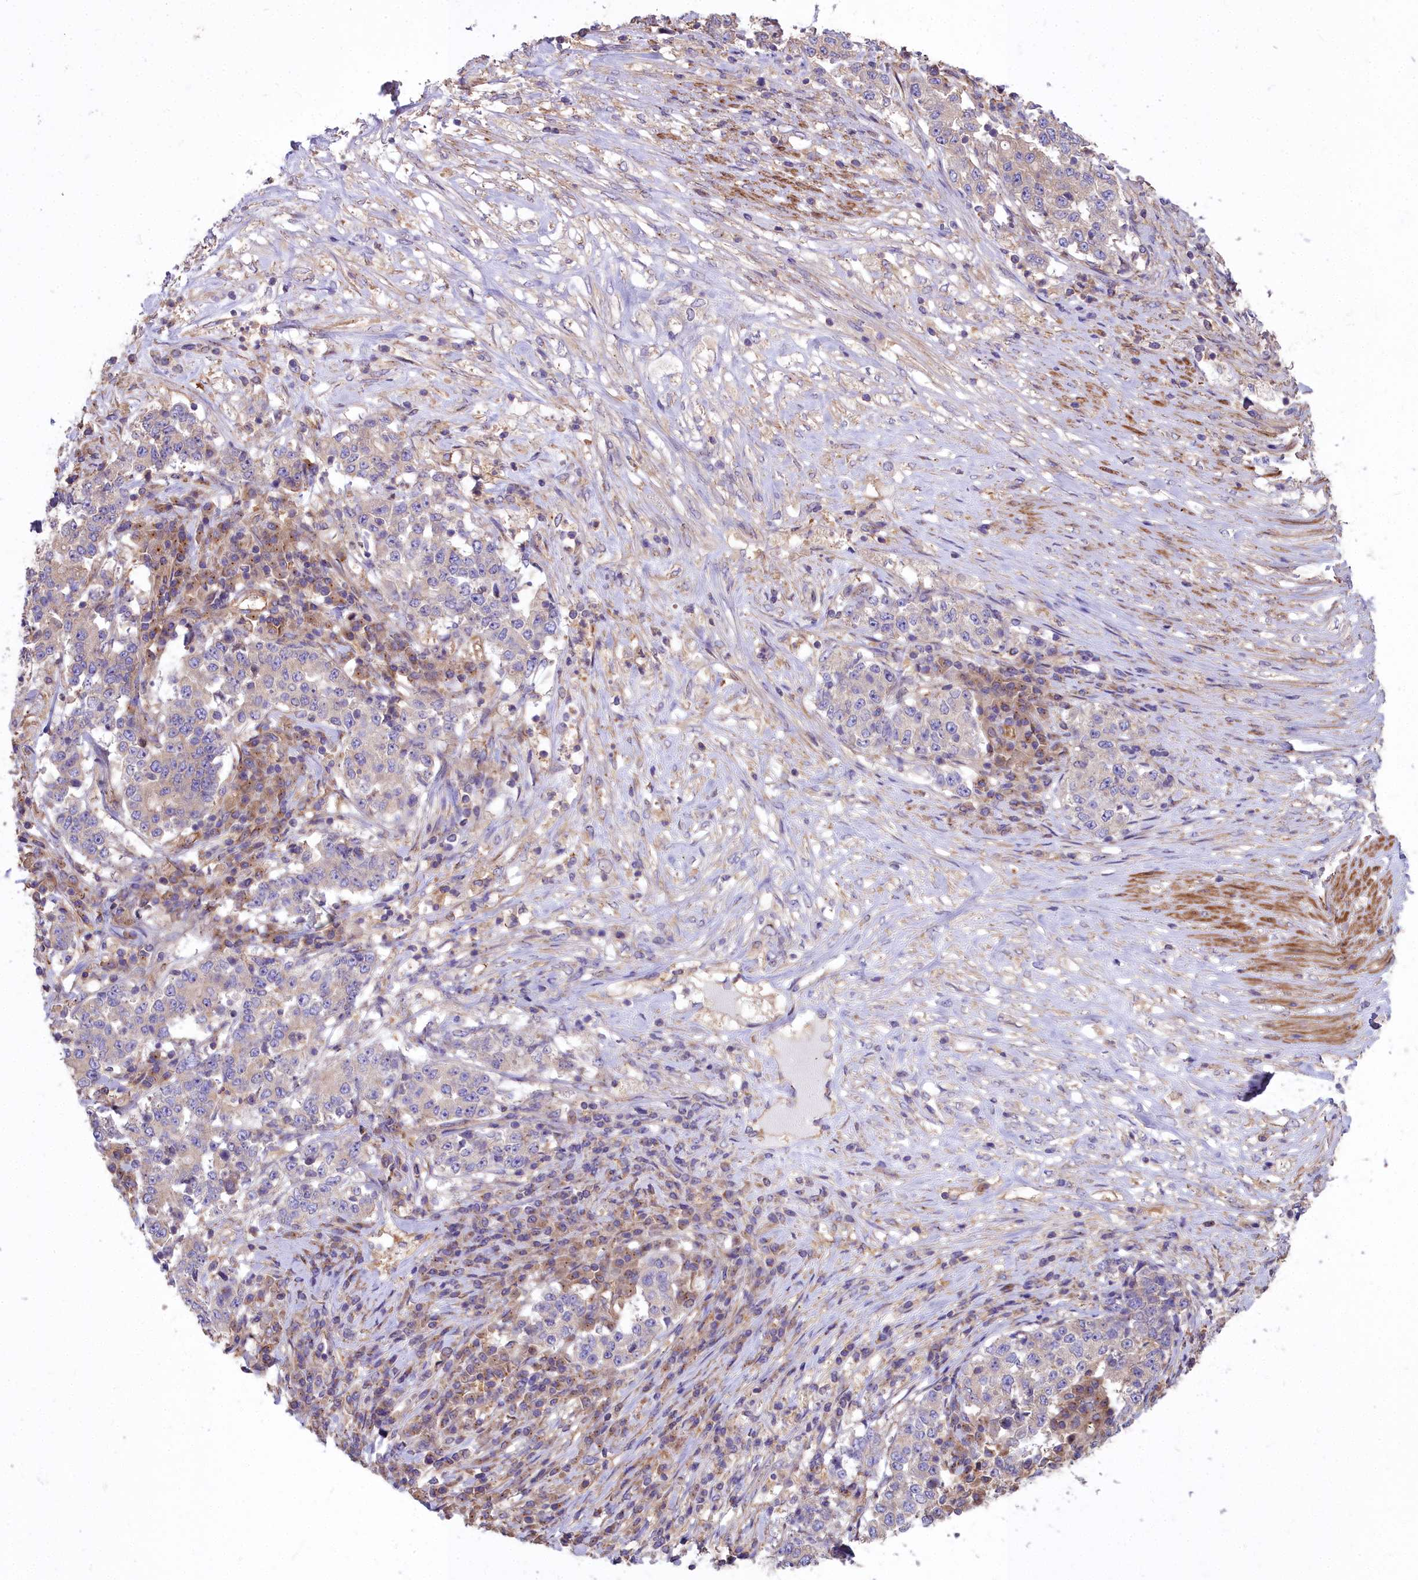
{"staining": {"intensity": "negative", "quantity": "none", "location": "none"}, "tissue": "stomach cancer", "cell_type": "Tumor cells", "image_type": "cancer", "snomed": [{"axis": "morphology", "description": "Adenocarcinoma, NOS"}, {"axis": "topography", "description": "Stomach"}], "caption": "Protein analysis of stomach cancer (adenocarcinoma) exhibits no significant positivity in tumor cells. (DAB (3,3'-diaminobenzidine) immunohistochemistry, high magnification).", "gene": "DCTN3", "patient": {"sex": "male", "age": 59}}